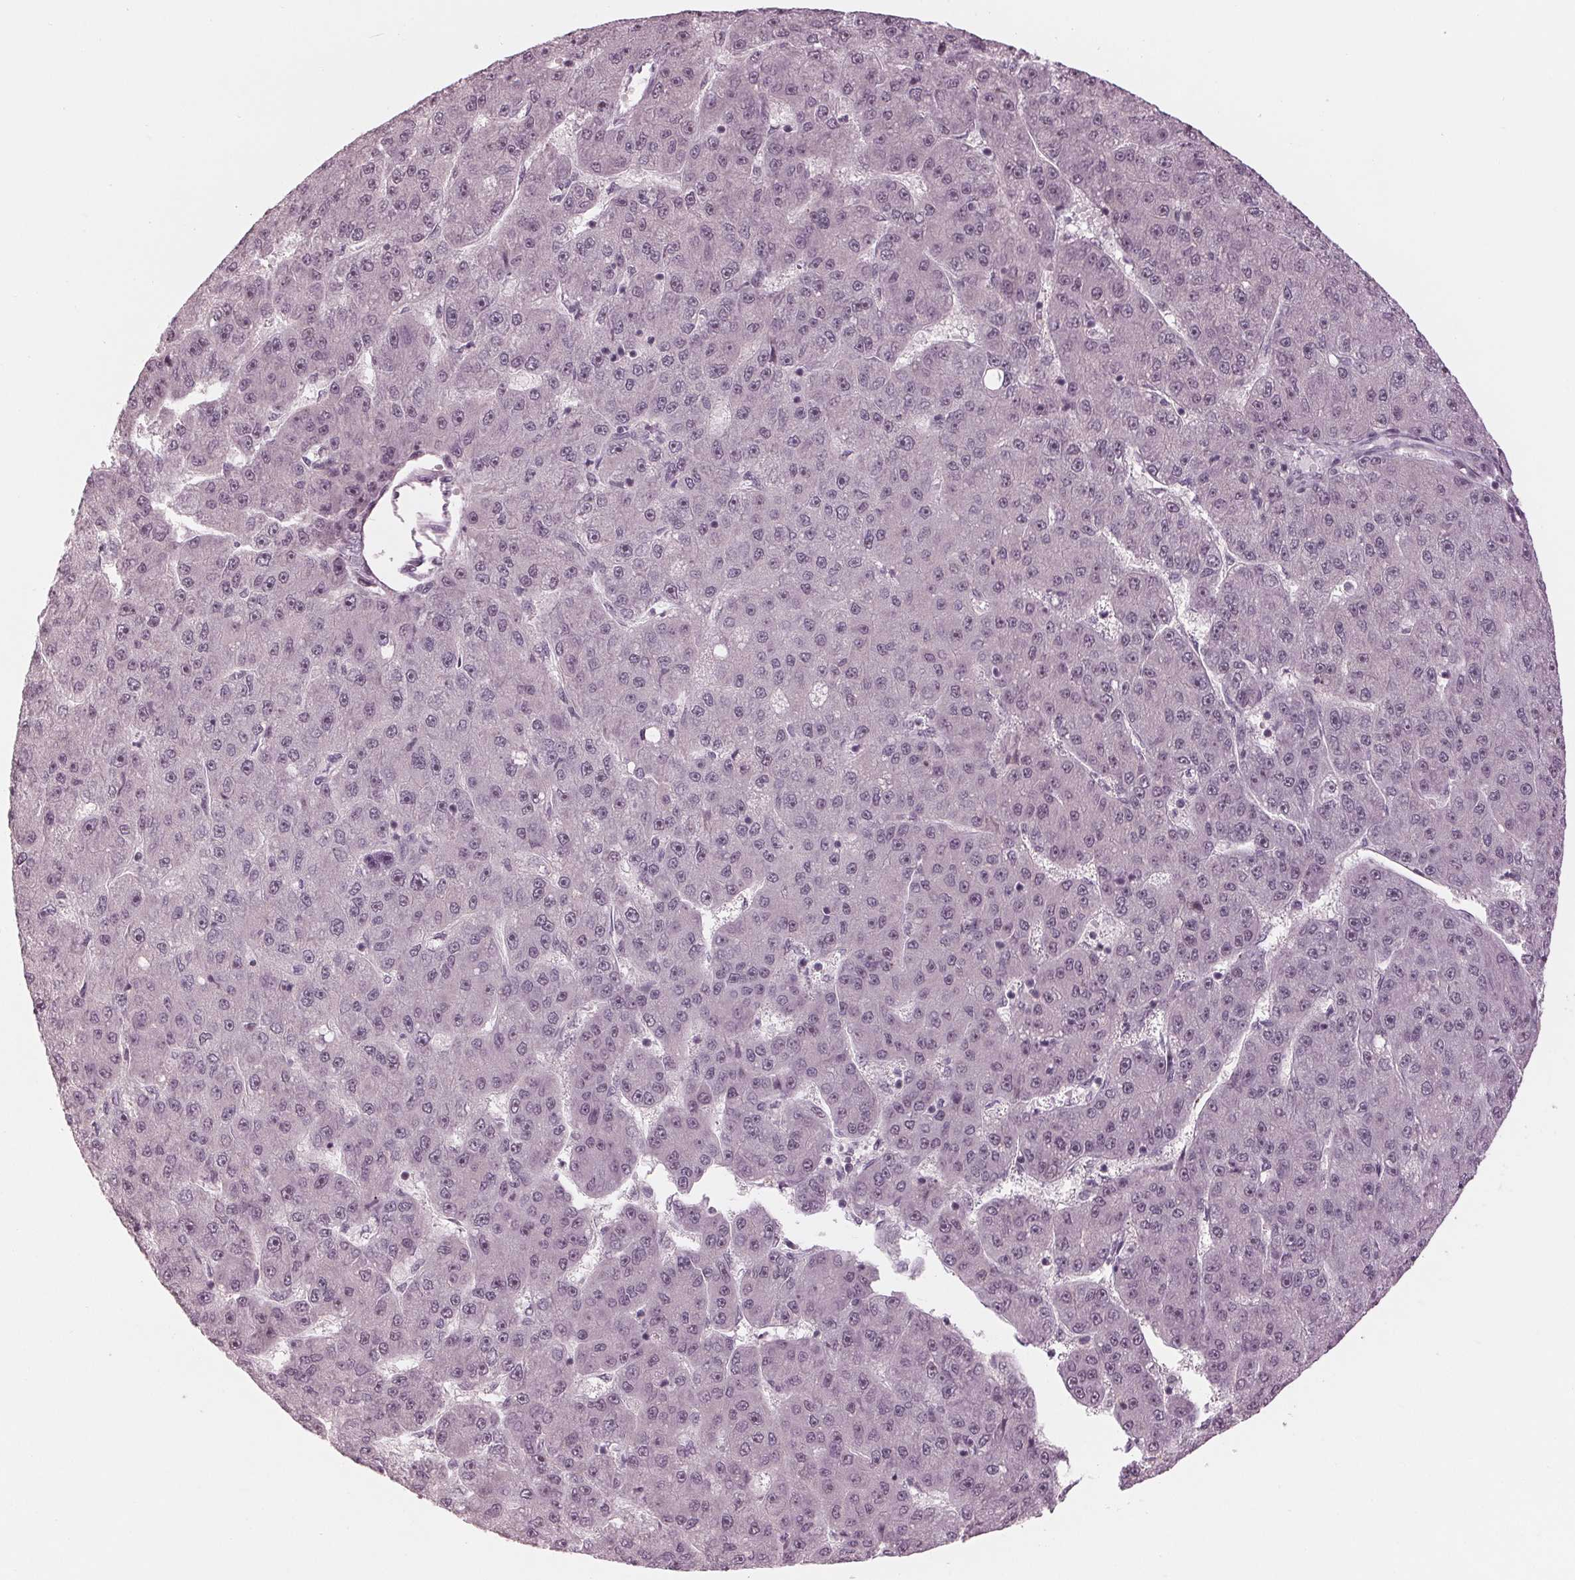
{"staining": {"intensity": "weak", "quantity": "<25%", "location": "nuclear"}, "tissue": "liver cancer", "cell_type": "Tumor cells", "image_type": "cancer", "snomed": [{"axis": "morphology", "description": "Carcinoma, Hepatocellular, NOS"}, {"axis": "topography", "description": "Liver"}], "caption": "Immunohistochemistry (IHC) image of hepatocellular carcinoma (liver) stained for a protein (brown), which demonstrates no expression in tumor cells.", "gene": "SLX4", "patient": {"sex": "male", "age": 67}}